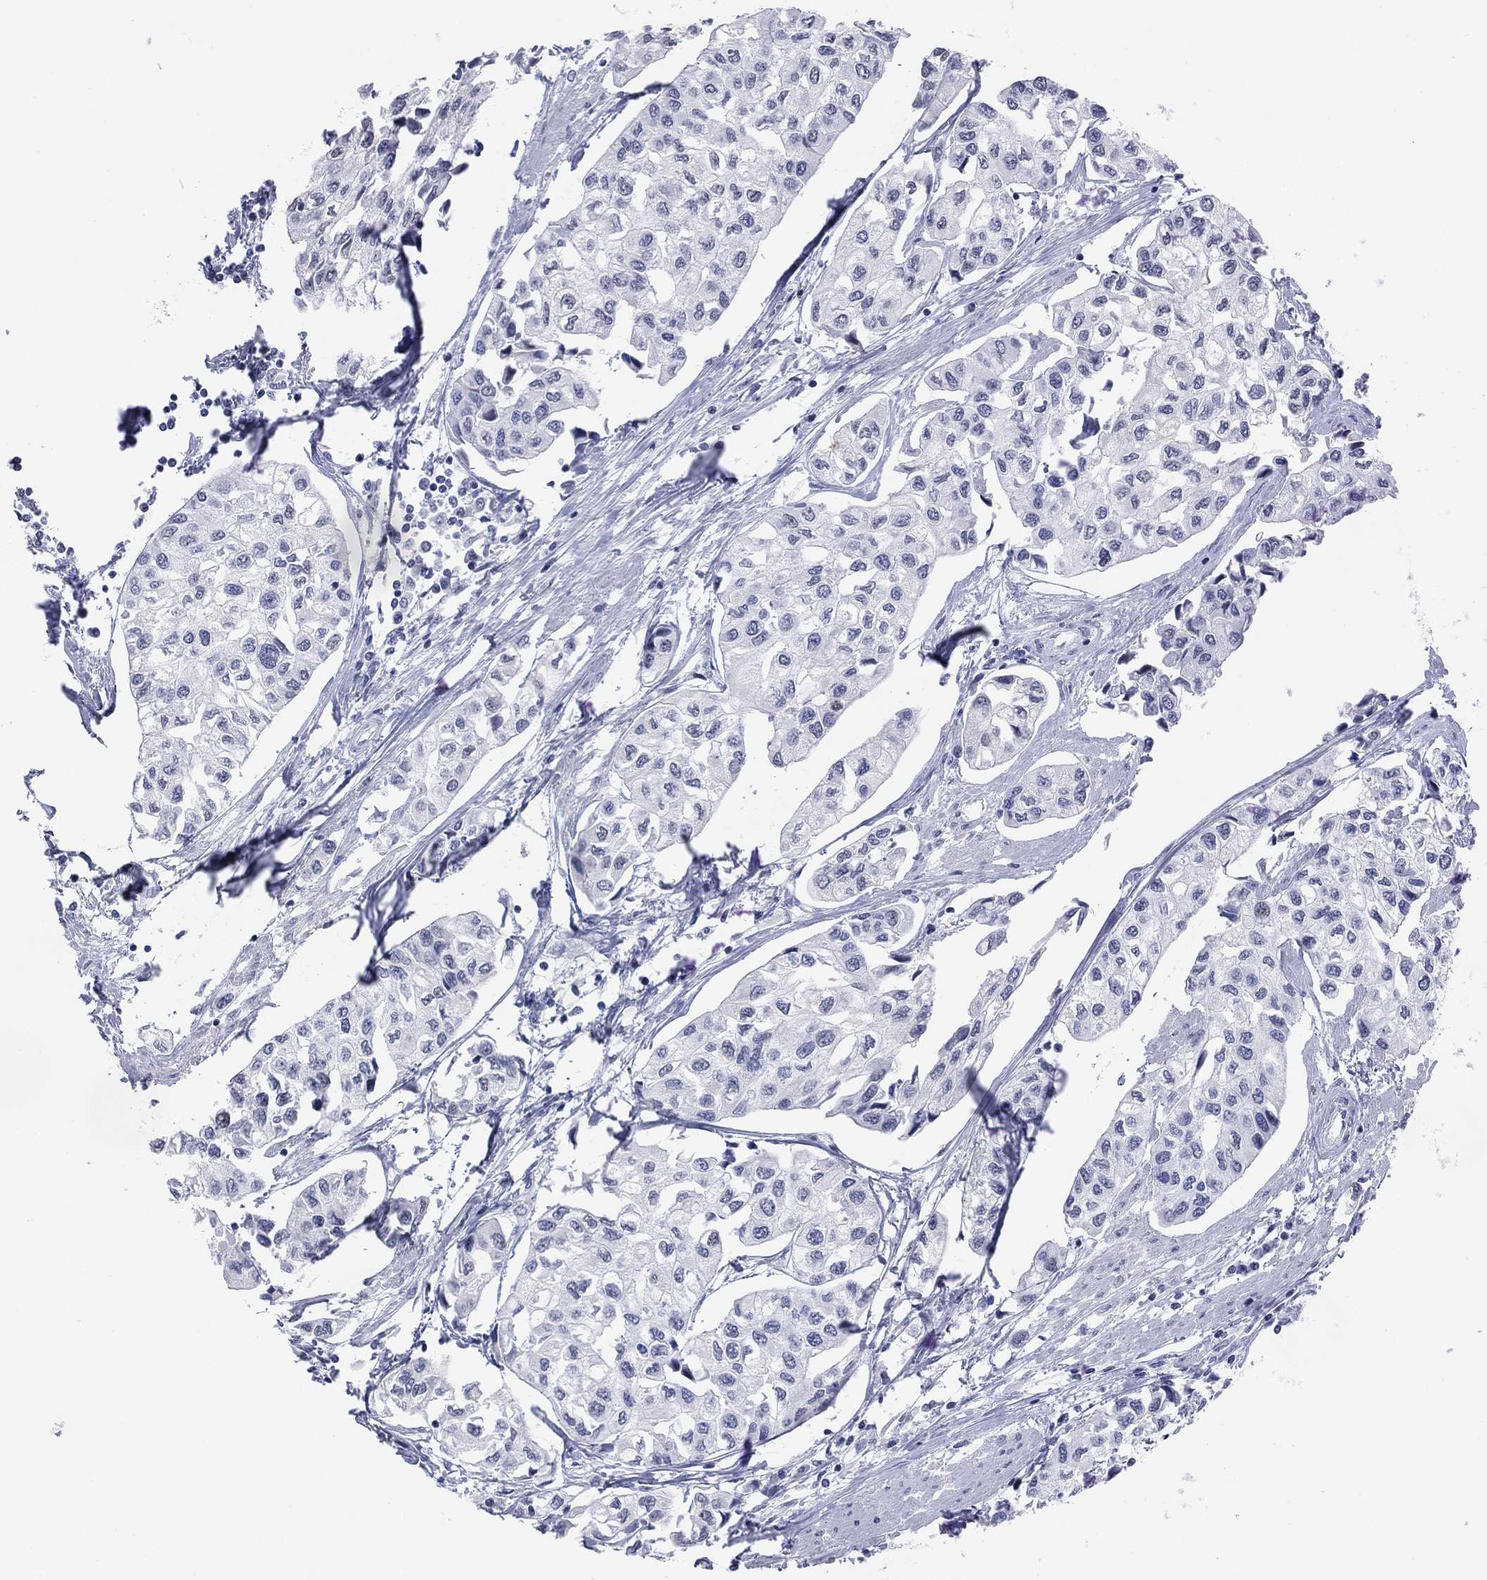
{"staining": {"intensity": "negative", "quantity": "none", "location": "none"}, "tissue": "urothelial cancer", "cell_type": "Tumor cells", "image_type": "cancer", "snomed": [{"axis": "morphology", "description": "Urothelial carcinoma, High grade"}, {"axis": "topography", "description": "Urinary bladder"}], "caption": "Tumor cells are negative for brown protein staining in urothelial carcinoma (high-grade). (Stains: DAB (3,3'-diaminobenzidine) immunohistochemistry with hematoxylin counter stain, Microscopy: brightfield microscopy at high magnification).", "gene": "PRPH", "patient": {"sex": "male", "age": 73}}